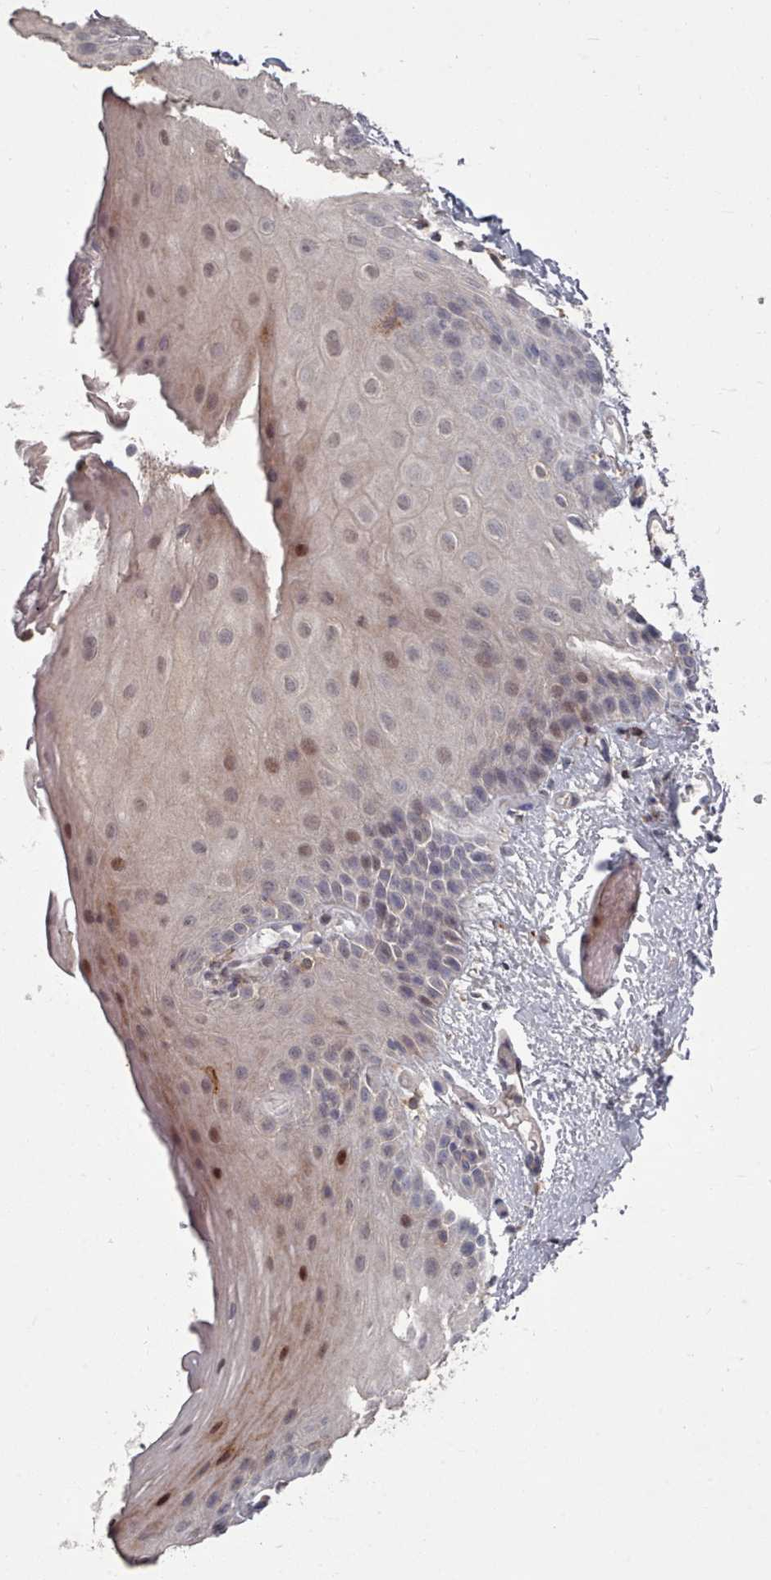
{"staining": {"intensity": "weak", "quantity": "25%-75%", "location": "nuclear"}, "tissue": "oral mucosa", "cell_type": "Squamous epithelial cells", "image_type": "normal", "snomed": [{"axis": "morphology", "description": "Normal tissue, NOS"}, {"axis": "topography", "description": "Oral tissue"}], "caption": "An IHC histopathology image of normal tissue is shown. Protein staining in brown highlights weak nuclear positivity in oral mucosa within squamous epithelial cells.", "gene": "COL8A2", "patient": {"sex": "female", "age": 67}}